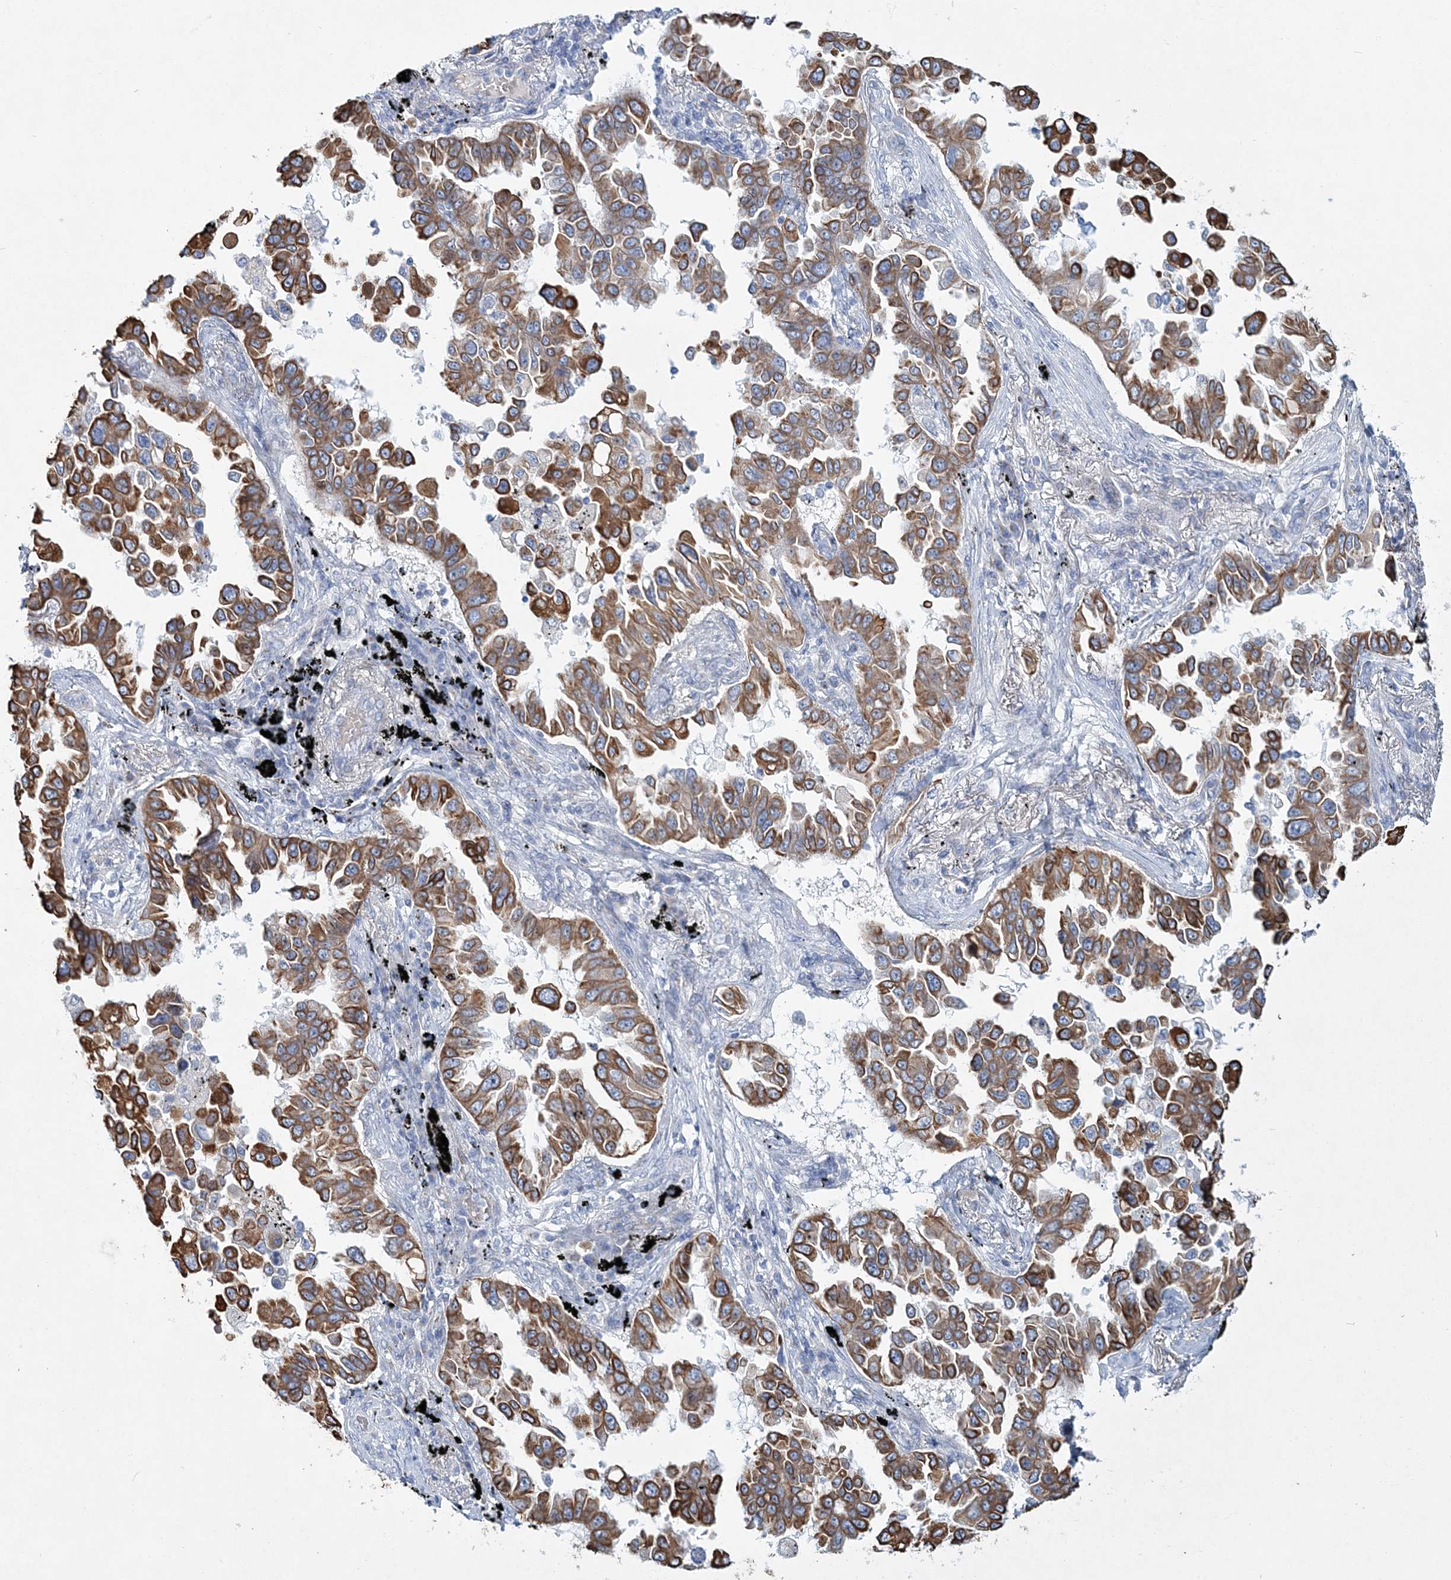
{"staining": {"intensity": "strong", "quantity": ">75%", "location": "cytoplasmic/membranous"}, "tissue": "lung cancer", "cell_type": "Tumor cells", "image_type": "cancer", "snomed": [{"axis": "morphology", "description": "Adenocarcinoma, NOS"}, {"axis": "topography", "description": "Lung"}], "caption": "This is an image of immunohistochemistry (IHC) staining of lung cancer, which shows strong staining in the cytoplasmic/membranous of tumor cells.", "gene": "ADGRL1", "patient": {"sex": "female", "age": 67}}